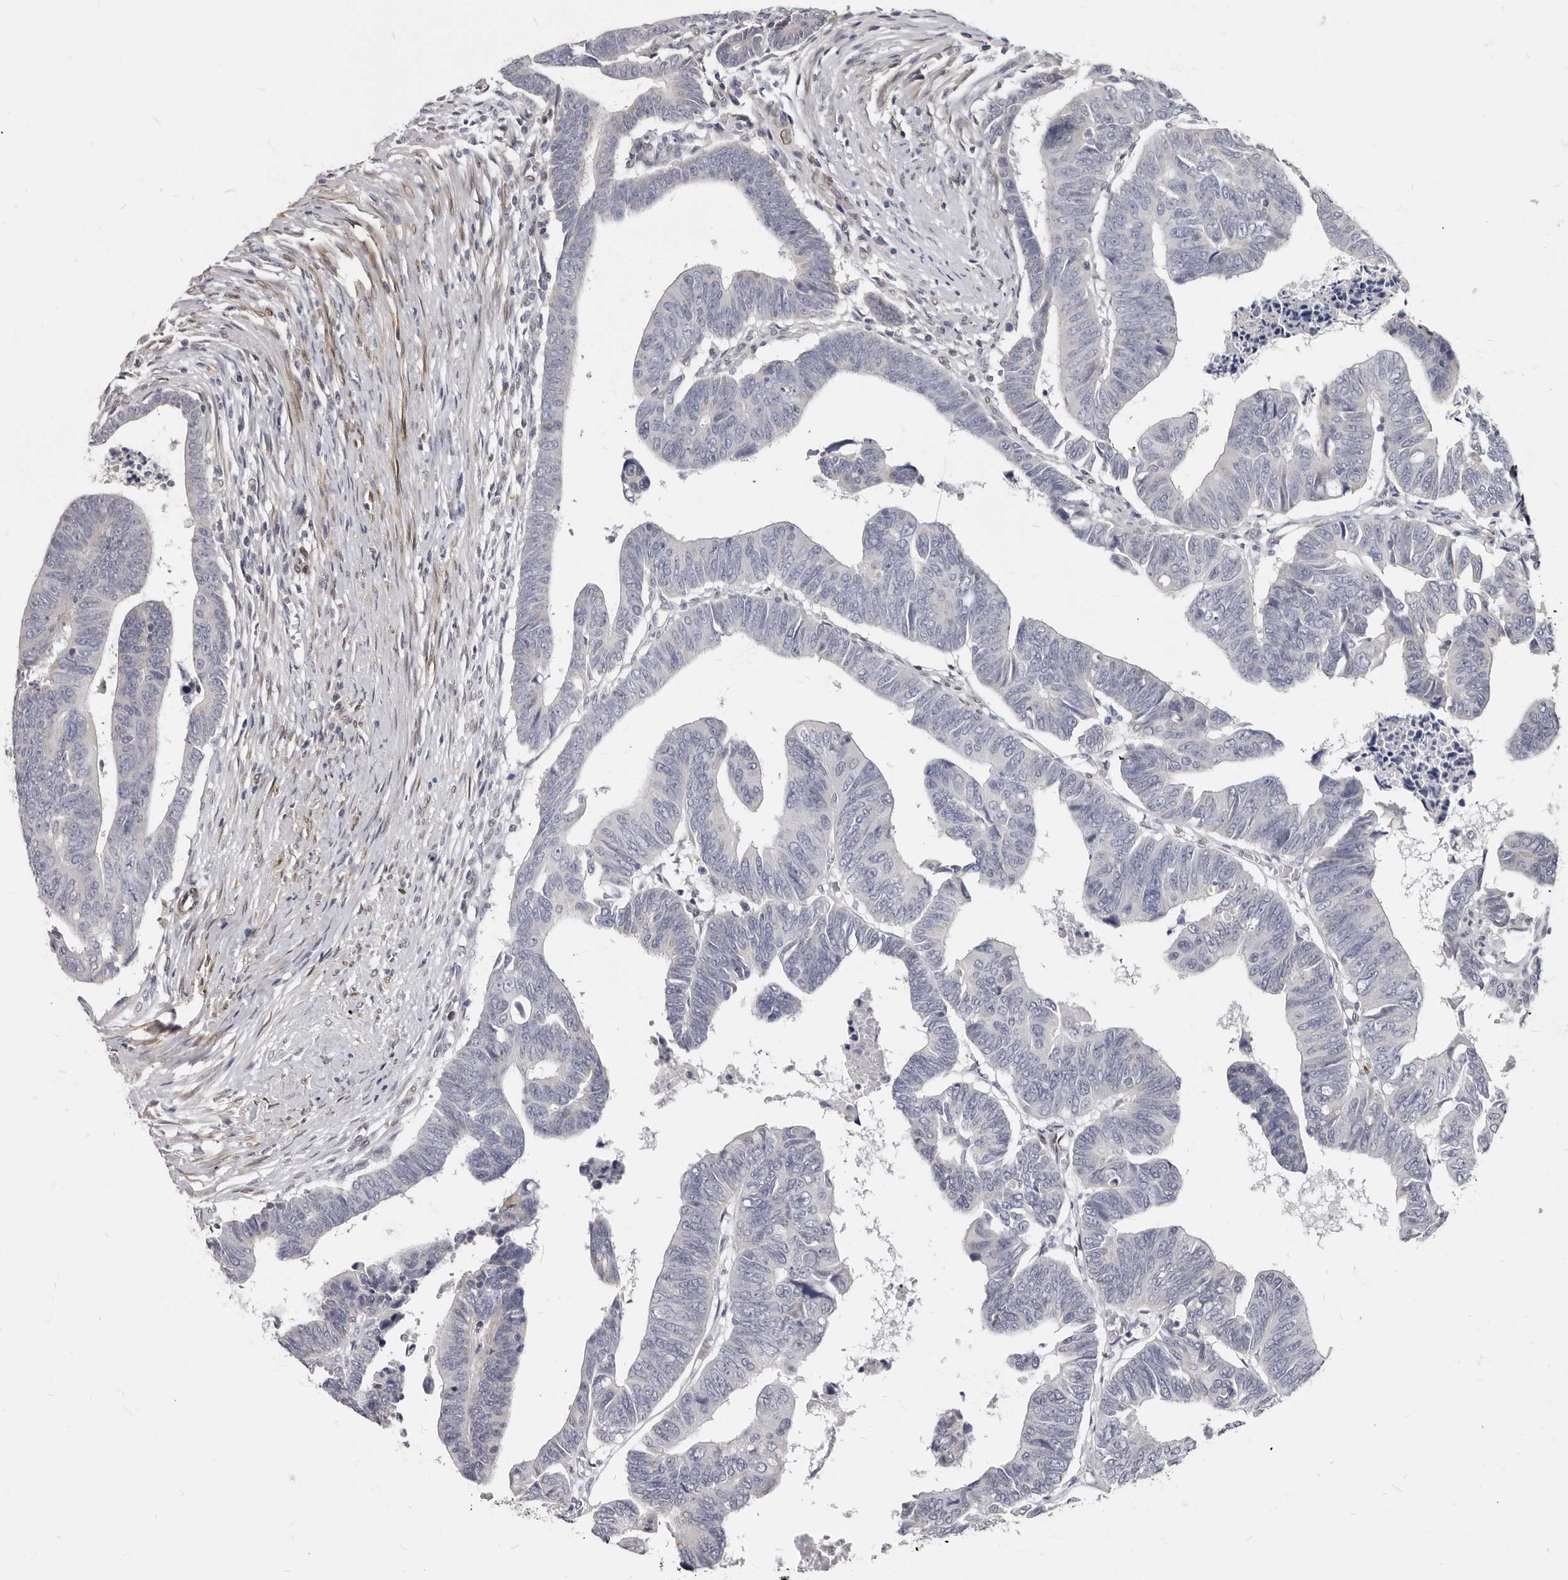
{"staining": {"intensity": "negative", "quantity": "none", "location": "none"}, "tissue": "colorectal cancer", "cell_type": "Tumor cells", "image_type": "cancer", "snomed": [{"axis": "morphology", "description": "Adenocarcinoma, NOS"}, {"axis": "topography", "description": "Rectum"}], "caption": "Human colorectal cancer (adenocarcinoma) stained for a protein using IHC exhibits no staining in tumor cells.", "gene": "MRGPRF", "patient": {"sex": "female", "age": 65}}